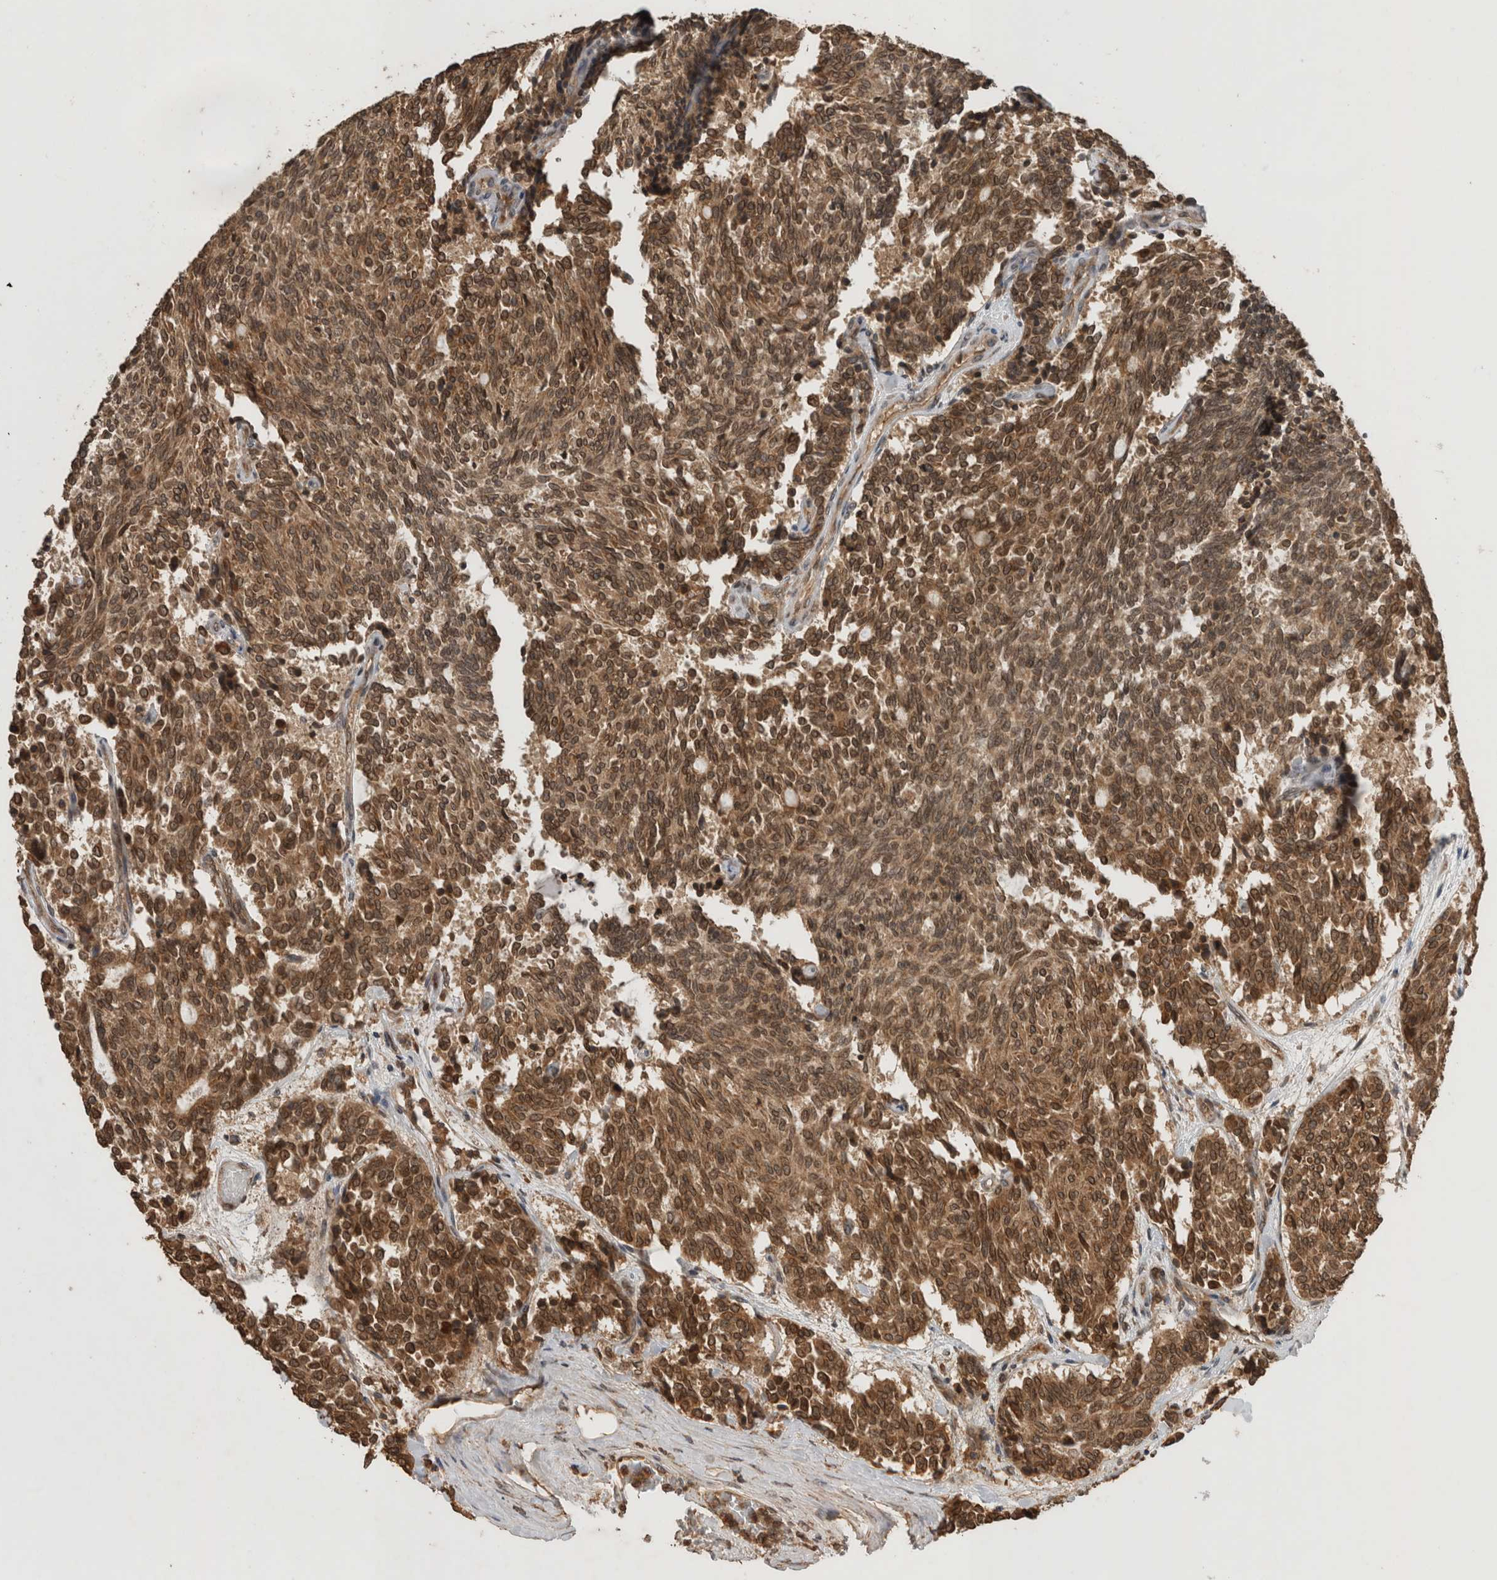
{"staining": {"intensity": "moderate", "quantity": ">75%", "location": "cytoplasmic/membranous,nuclear"}, "tissue": "carcinoid", "cell_type": "Tumor cells", "image_type": "cancer", "snomed": [{"axis": "morphology", "description": "Carcinoid, malignant, NOS"}, {"axis": "topography", "description": "Pancreas"}], "caption": "A high-resolution image shows immunohistochemistry (IHC) staining of carcinoid (malignant), which displays moderate cytoplasmic/membranous and nuclear staining in about >75% of tumor cells.", "gene": "OTUD7B", "patient": {"sex": "female", "age": 54}}